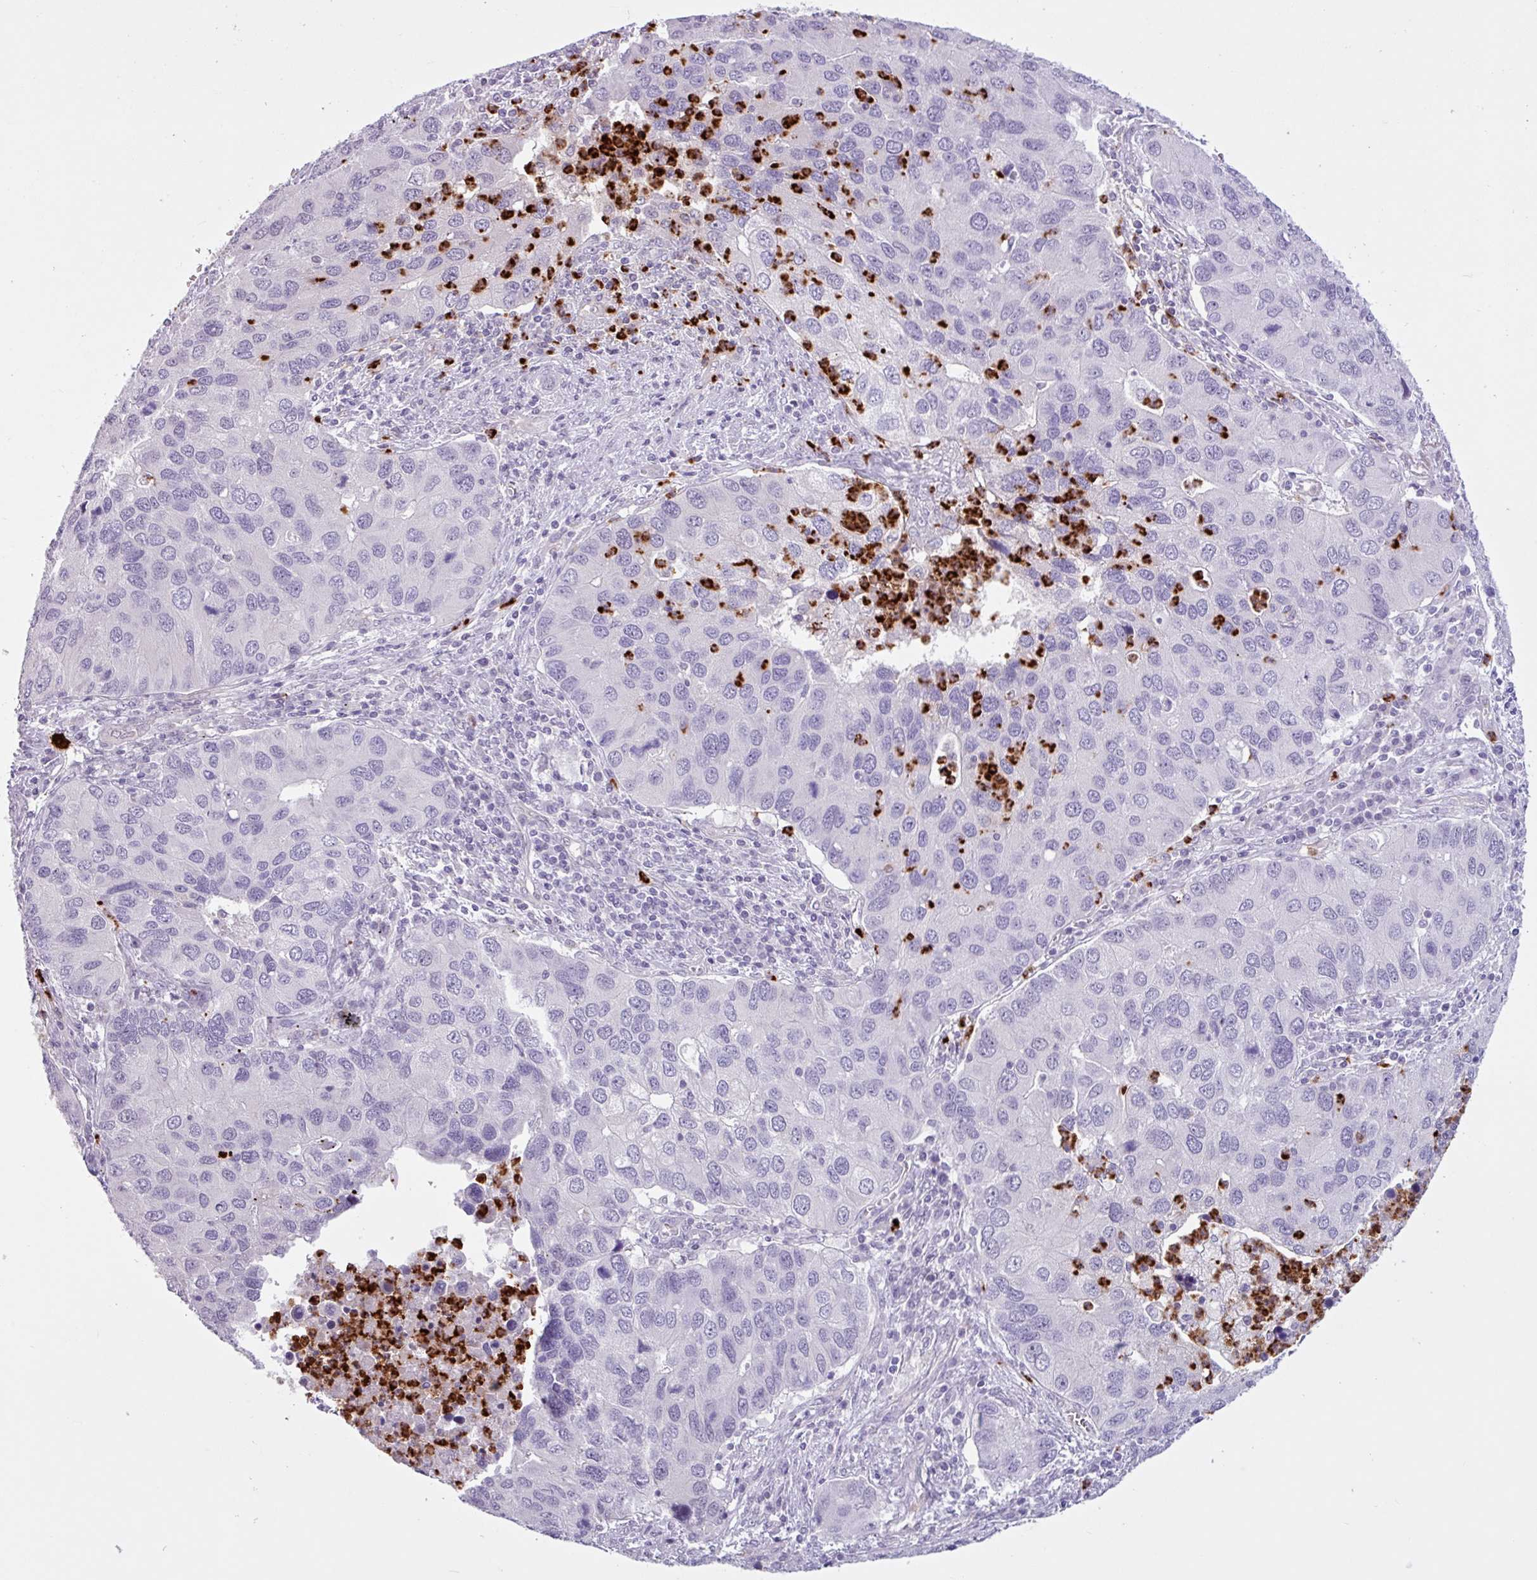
{"staining": {"intensity": "negative", "quantity": "none", "location": "none"}, "tissue": "lung cancer", "cell_type": "Tumor cells", "image_type": "cancer", "snomed": [{"axis": "morphology", "description": "Aneuploidy"}, {"axis": "morphology", "description": "Adenocarcinoma, NOS"}, {"axis": "topography", "description": "Lymph node"}, {"axis": "topography", "description": "Lung"}], "caption": "Immunohistochemistry of lung cancer exhibits no expression in tumor cells.", "gene": "TMEM178A", "patient": {"sex": "female", "age": 74}}